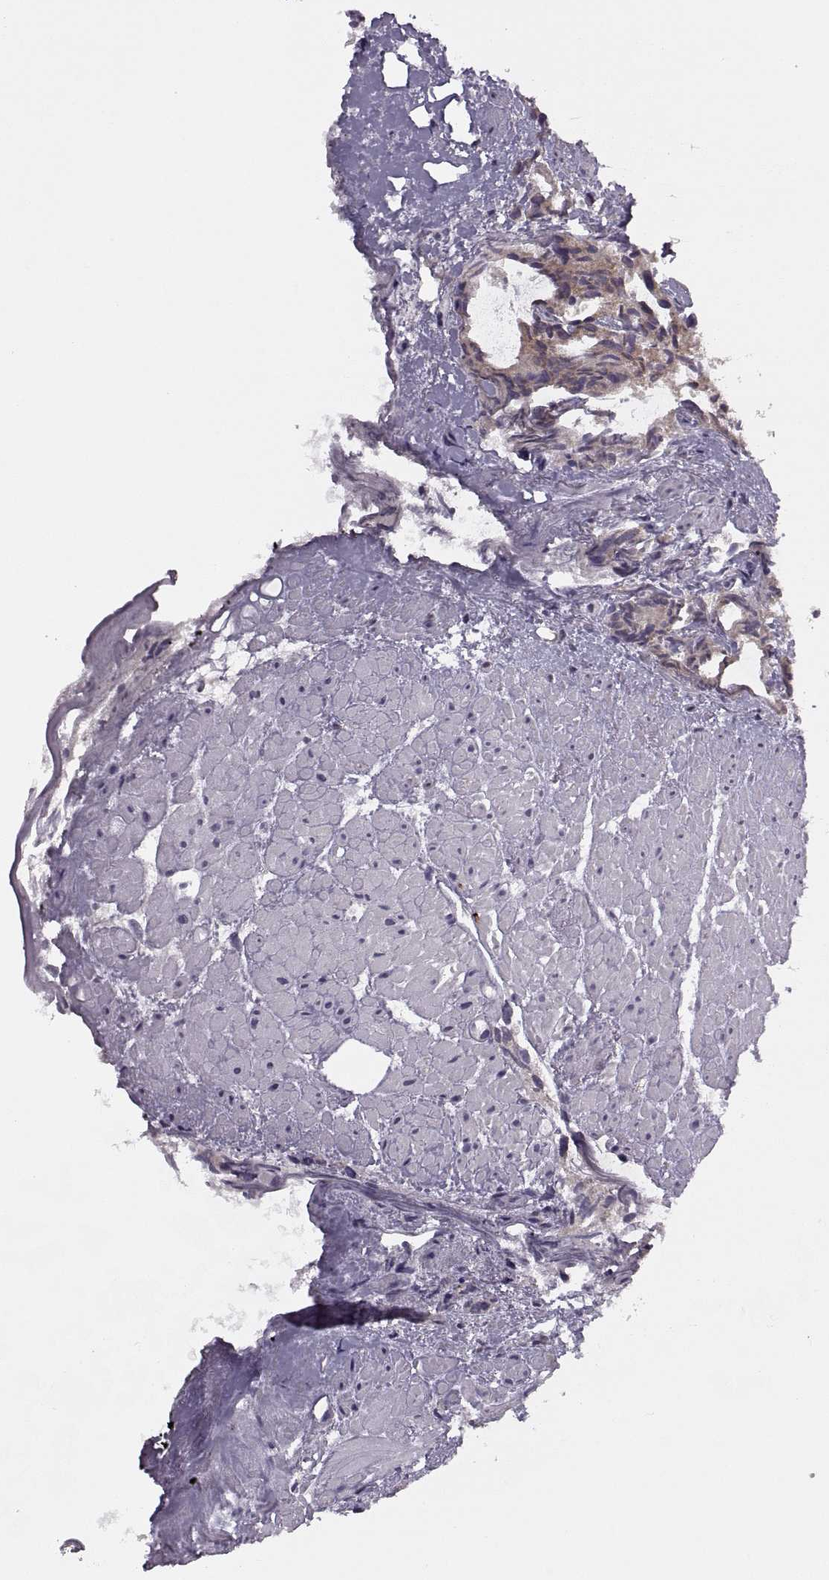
{"staining": {"intensity": "weak", "quantity": "25%-75%", "location": "cytoplasmic/membranous"}, "tissue": "prostate cancer", "cell_type": "Tumor cells", "image_type": "cancer", "snomed": [{"axis": "morphology", "description": "Adenocarcinoma, High grade"}, {"axis": "topography", "description": "Prostate"}], "caption": "Immunohistochemistry of prostate cancer exhibits low levels of weak cytoplasmic/membranous positivity in about 25%-75% of tumor cells. (DAB (3,3'-diaminobenzidine) IHC with brightfield microscopy, high magnification).", "gene": "LETM2", "patient": {"sex": "male", "age": 79}}